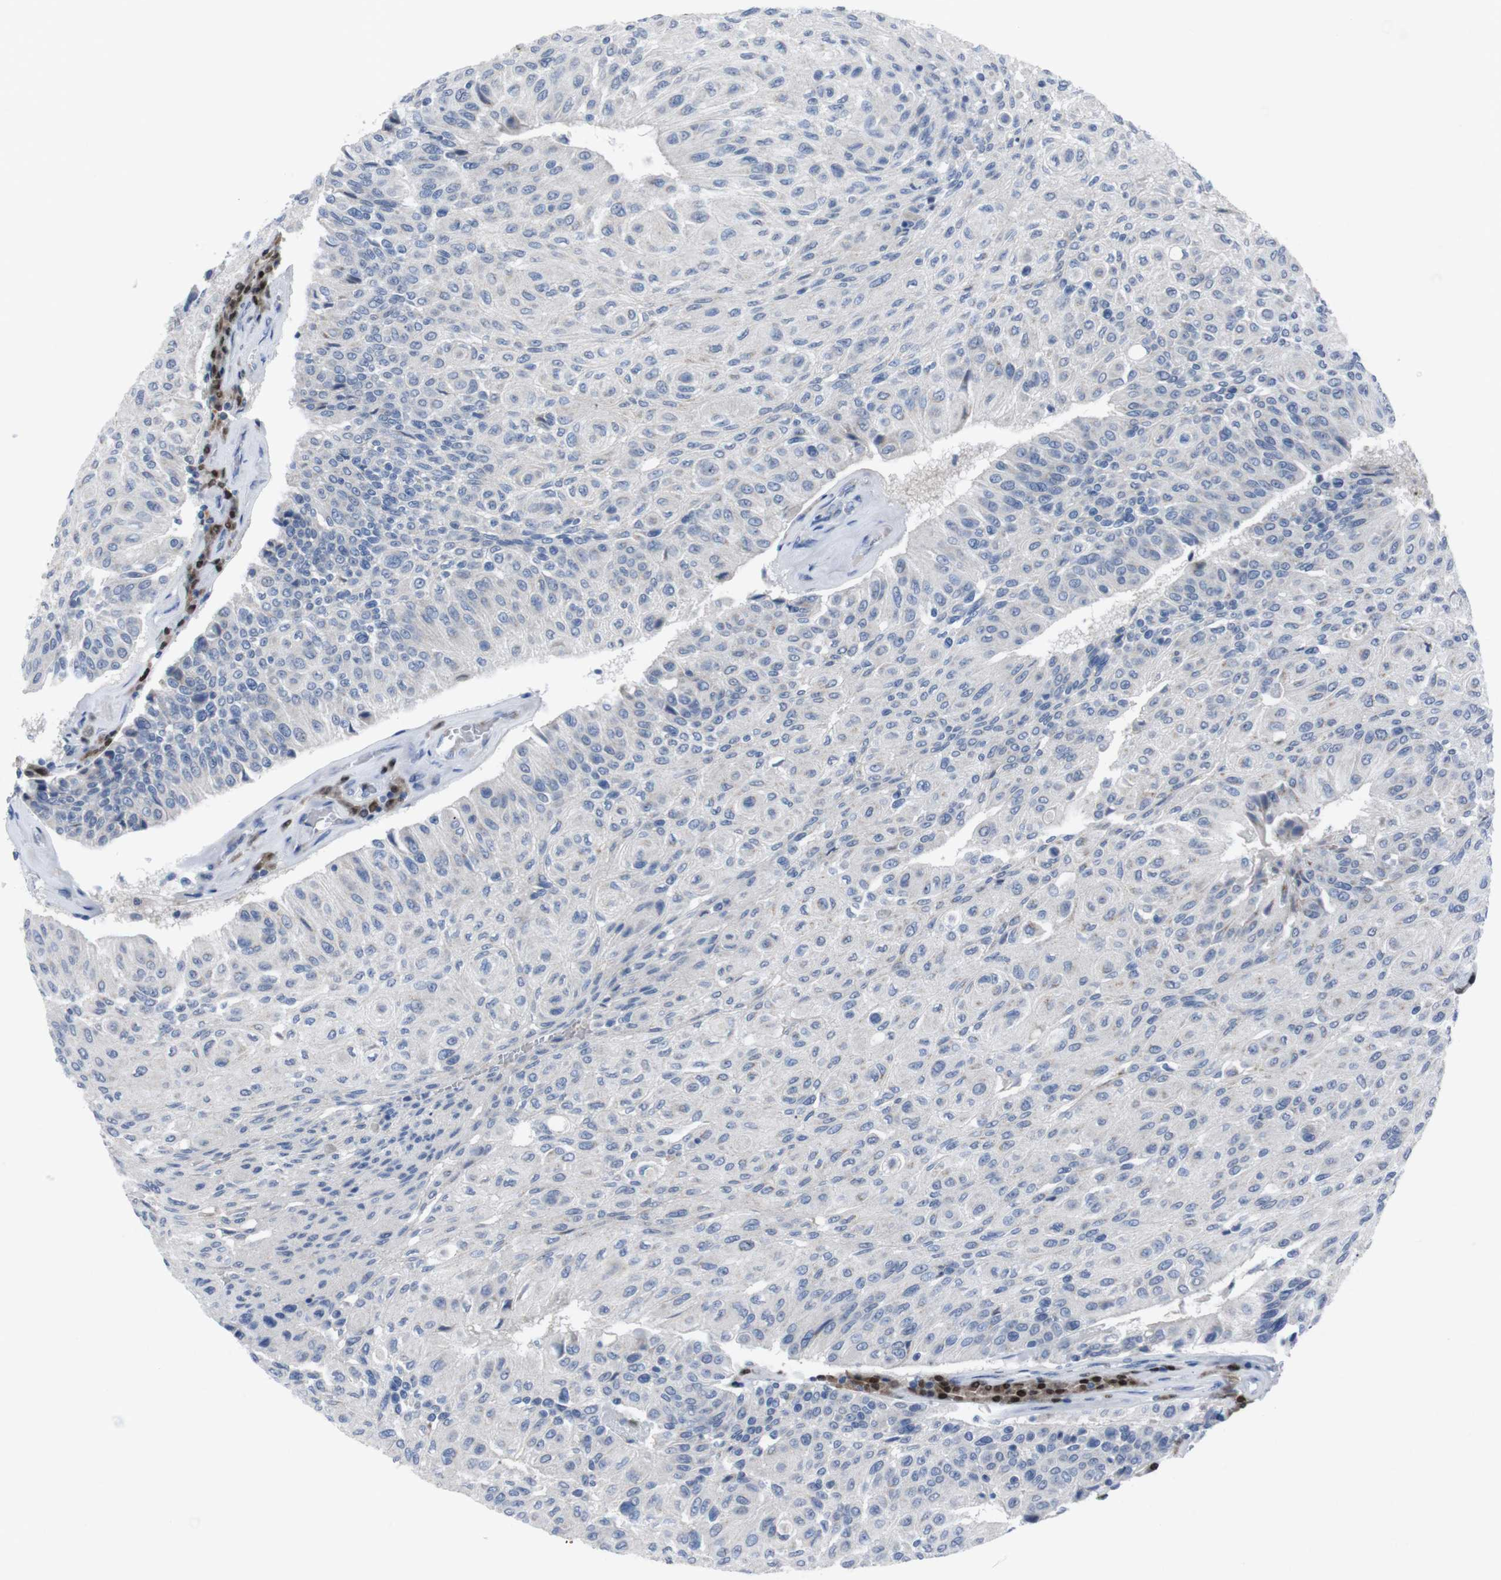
{"staining": {"intensity": "negative", "quantity": "none", "location": "none"}, "tissue": "urothelial cancer", "cell_type": "Tumor cells", "image_type": "cancer", "snomed": [{"axis": "morphology", "description": "Urothelial carcinoma, High grade"}, {"axis": "topography", "description": "Urinary bladder"}], "caption": "Immunohistochemical staining of human urothelial cancer displays no significant positivity in tumor cells.", "gene": "IRF4", "patient": {"sex": "male", "age": 66}}